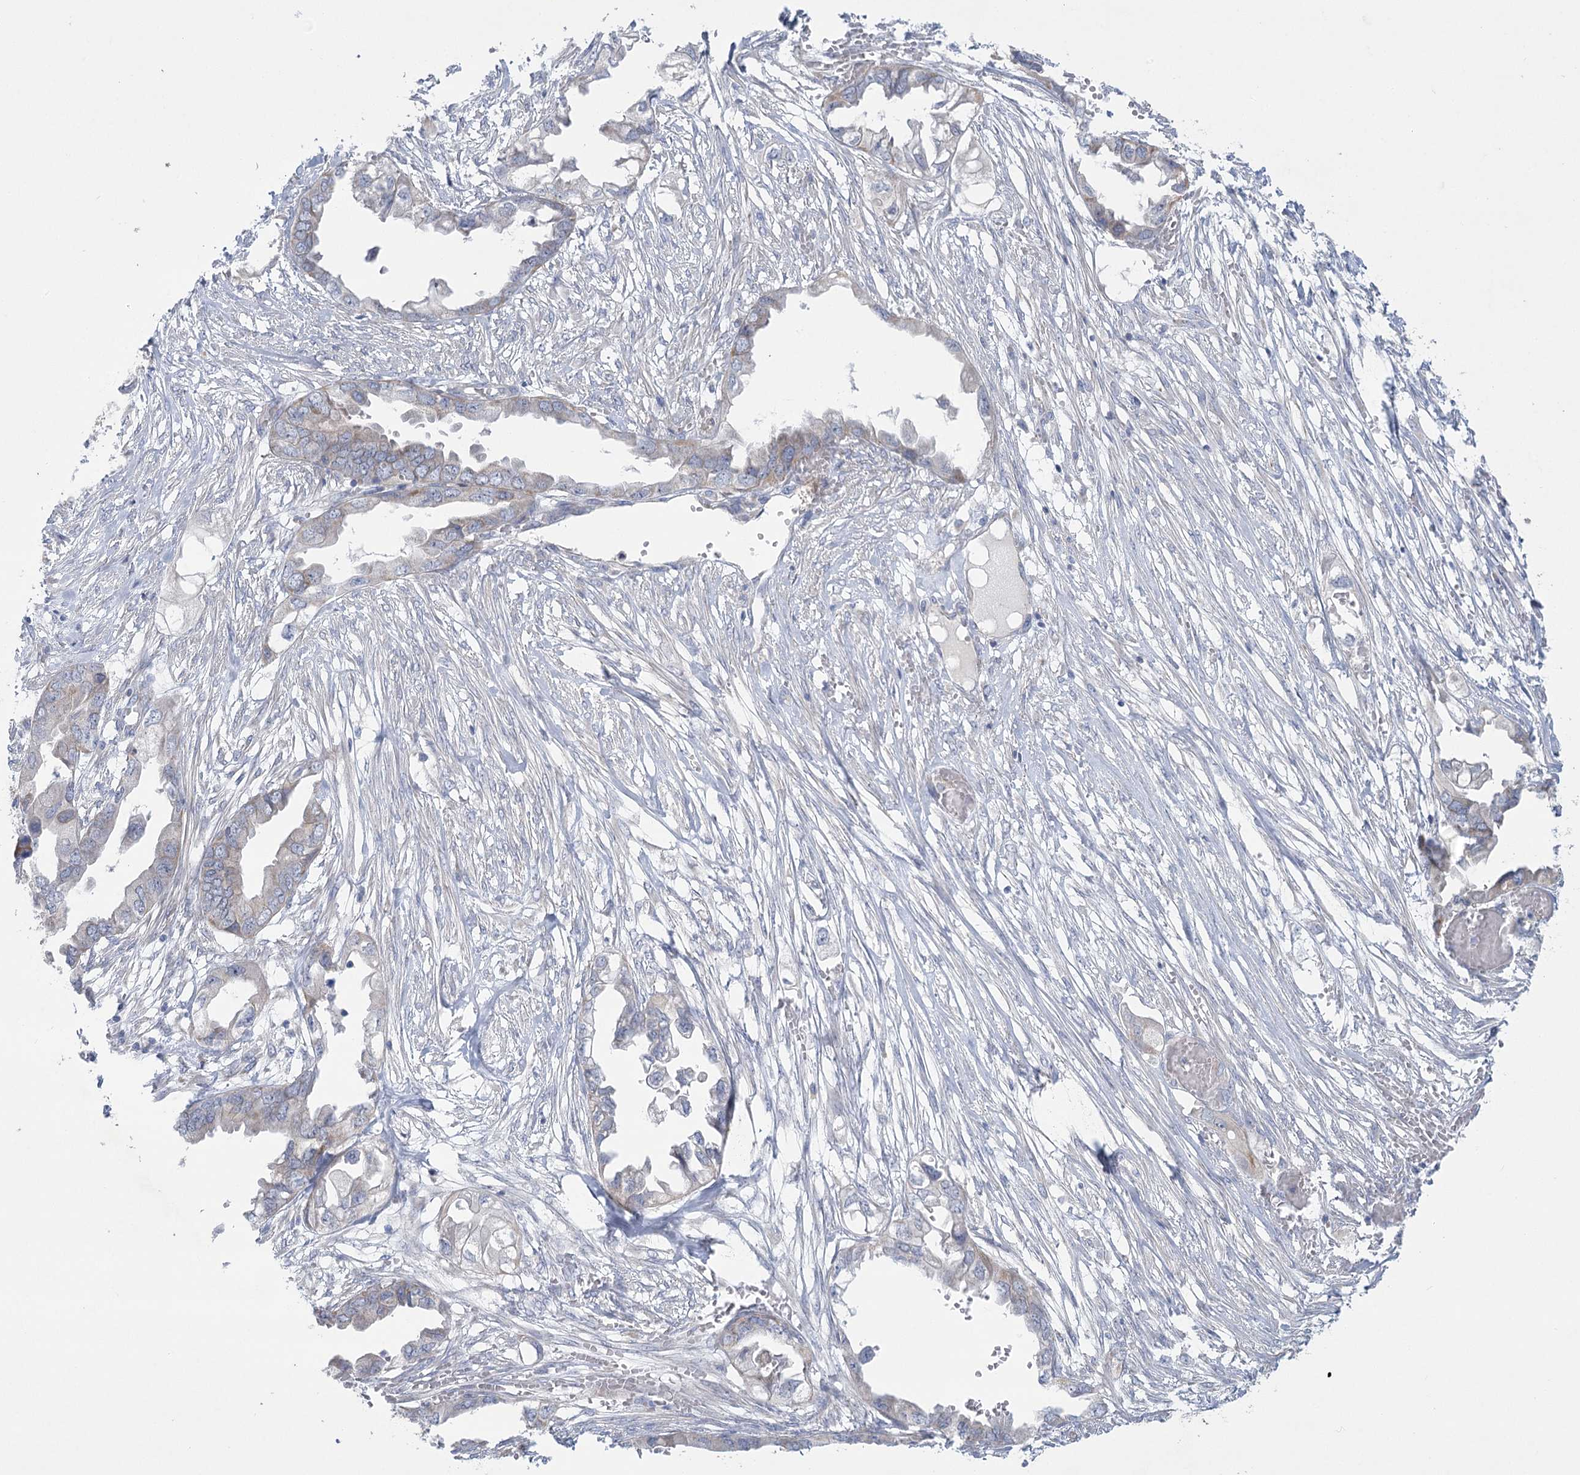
{"staining": {"intensity": "negative", "quantity": "none", "location": "none"}, "tissue": "endometrial cancer", "cell_type": "Tumor cells", "image_type": "cancer", "snomed": [{"axis": "morphology", "description": "Adenocarcinoma, NOS"}, {"axis": "morphology", "description": "Adenocarcinoma, metastatic, NOS"}, {"axis": "topography", "description": "Adipose tissue"}, {"axis": "topography", "description": "Endometrium"}], "caption": "The immunohistochemistry histopathology image has no significant staining in tumor cells of endometrial cancer tissue.", "gene": "DHTKD1", "patient": {"sex": "female", "age": 67}}